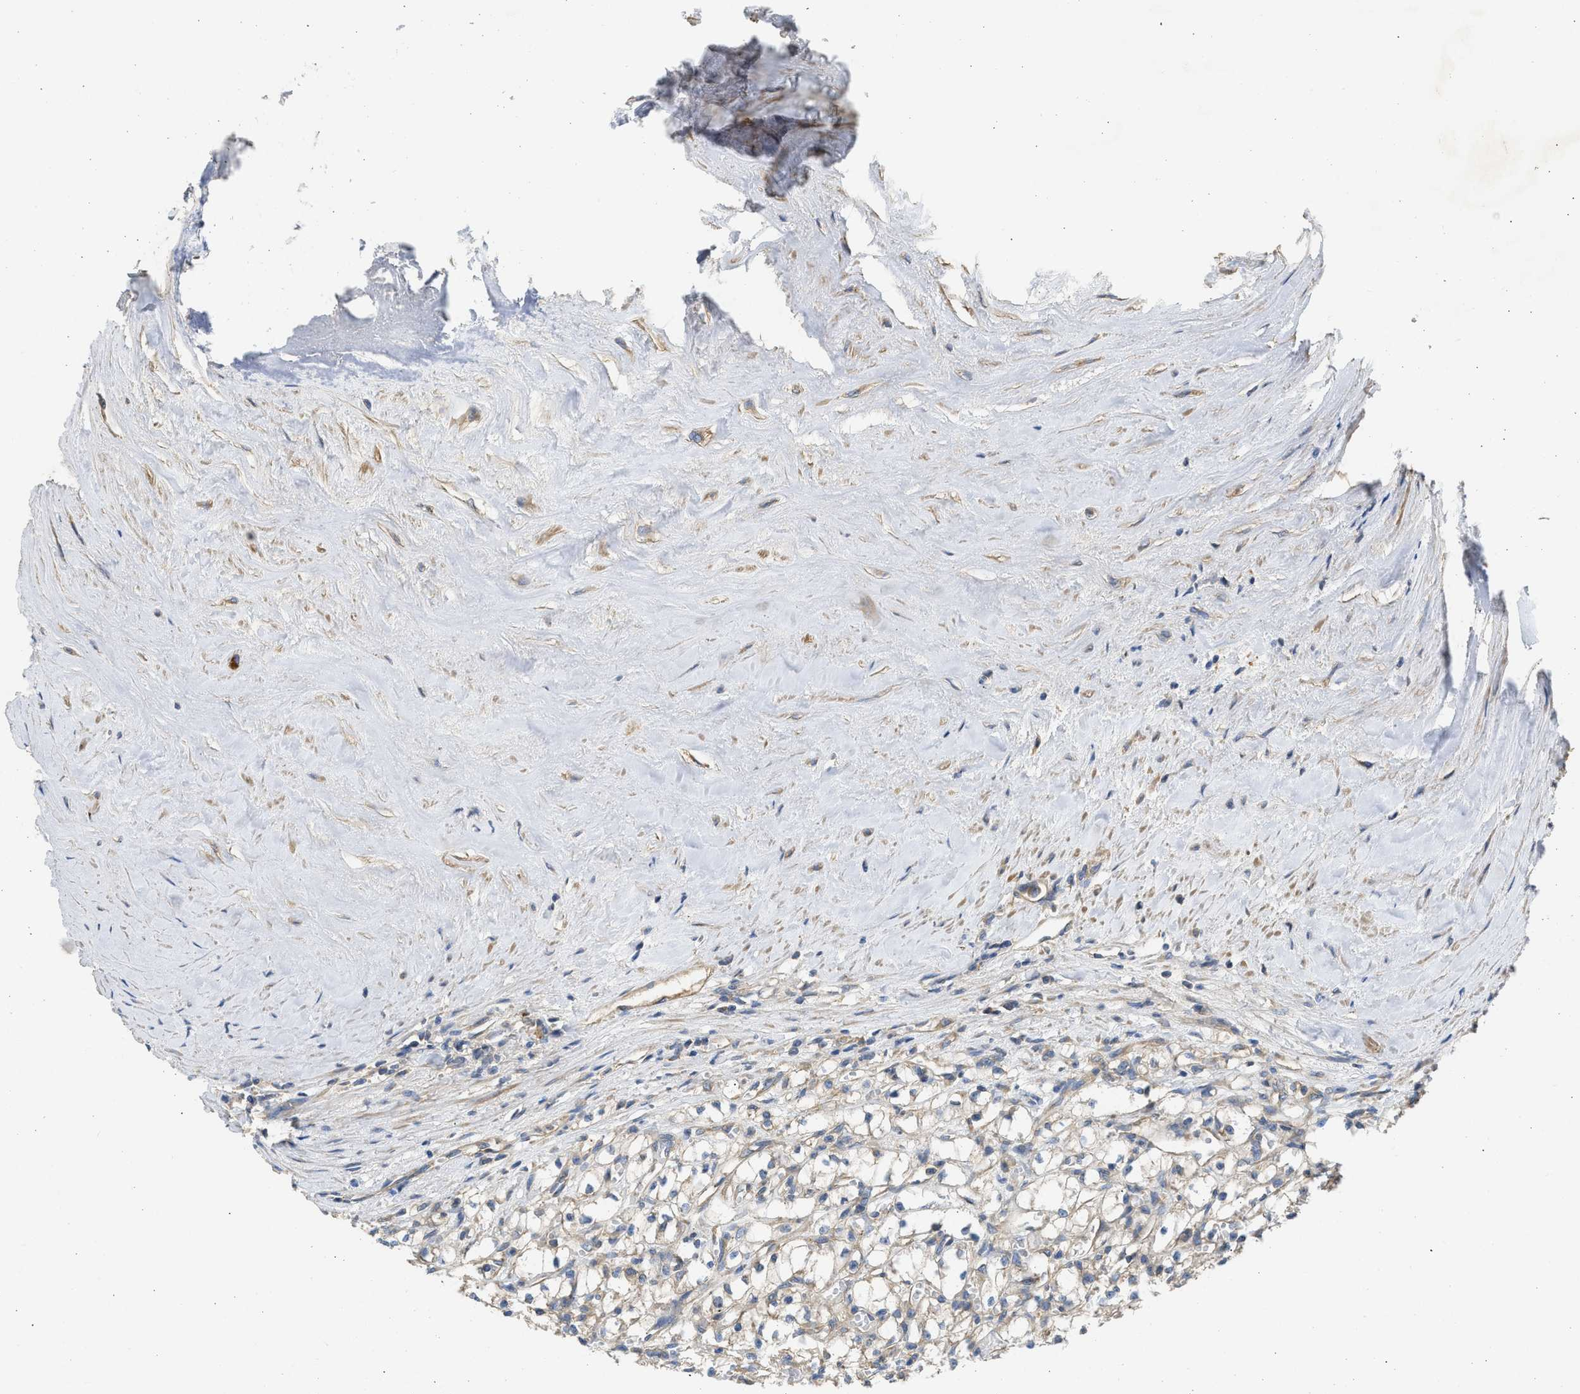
{"staining": {"intensity": "negative", "quantity": "none", "location": "none"}, "tissue": "renal cancer", "cell_type": "Tumor cells", "image_type": "cancer", "snomed": [{"axis": "morphology", "description": "Adenocarcinoma, NOS"}, {"axis": "topography", "description": "Kidney"}], "caption": "Tumor cells are negative for protein expression in human adenocarcinoma (renal).", "gene": "CSRNP2", "patient": {"sex": "male", "age": 56}}